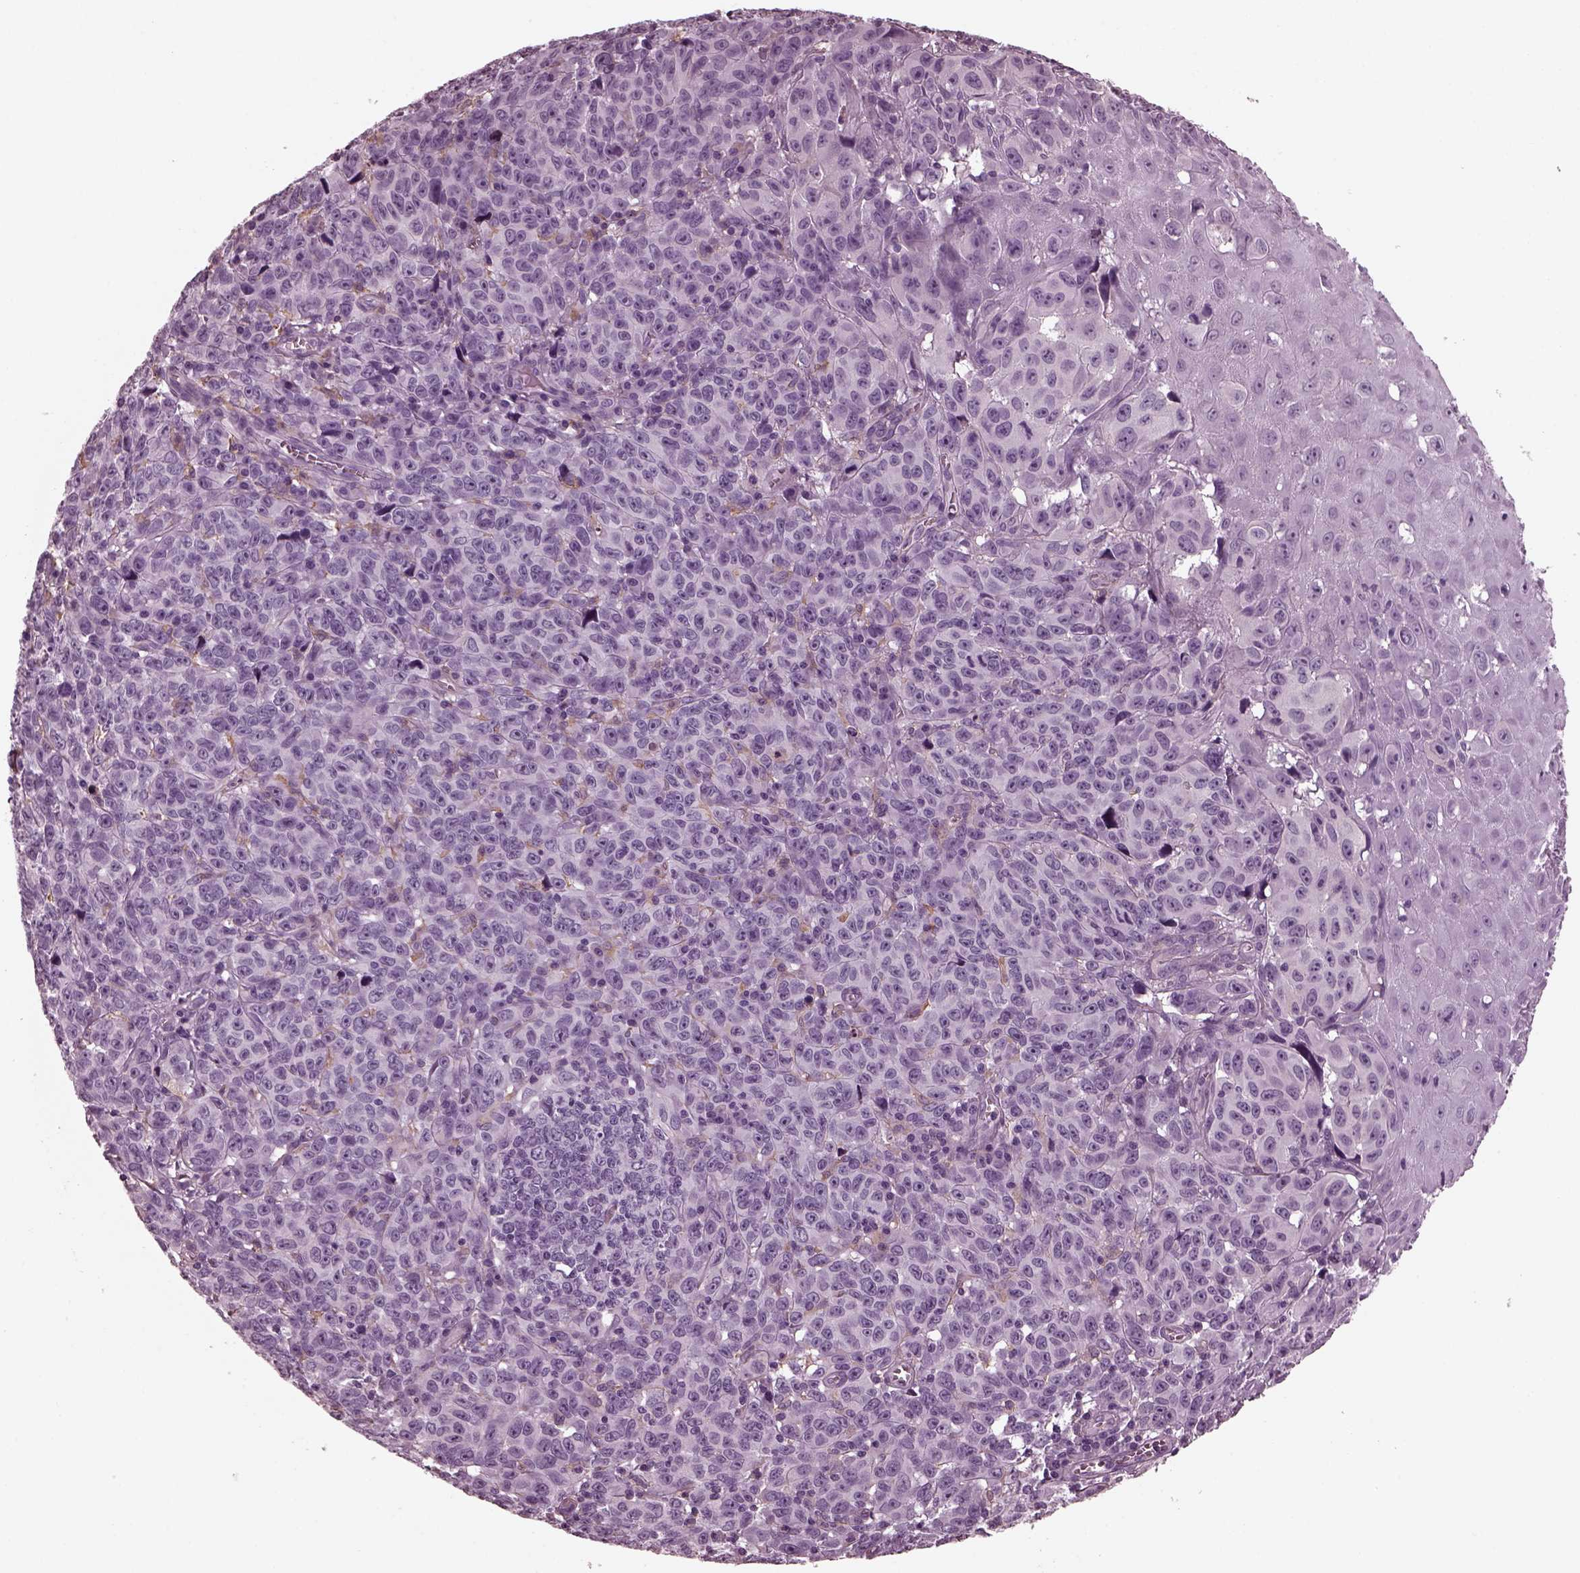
{"staining": {"intensity": "negative", "quantity": "none", "location": "none"}, "tissue": "melanoma", "cell_type": "Tumor cells", "image_type": "cancer", "snomed": [{"axis": "morphology", "description": "Malignant melanoma, NOS"}, {"axis": "topography", "description": "Vulva, labia, clitoris and Bartholin´s gland, NO"}], "caption": "The histopathology image exhibits no staining of tumor cells in malignant melanoma.", "gene": "CGA", "patient": {"sex": "female", "age": 75}}